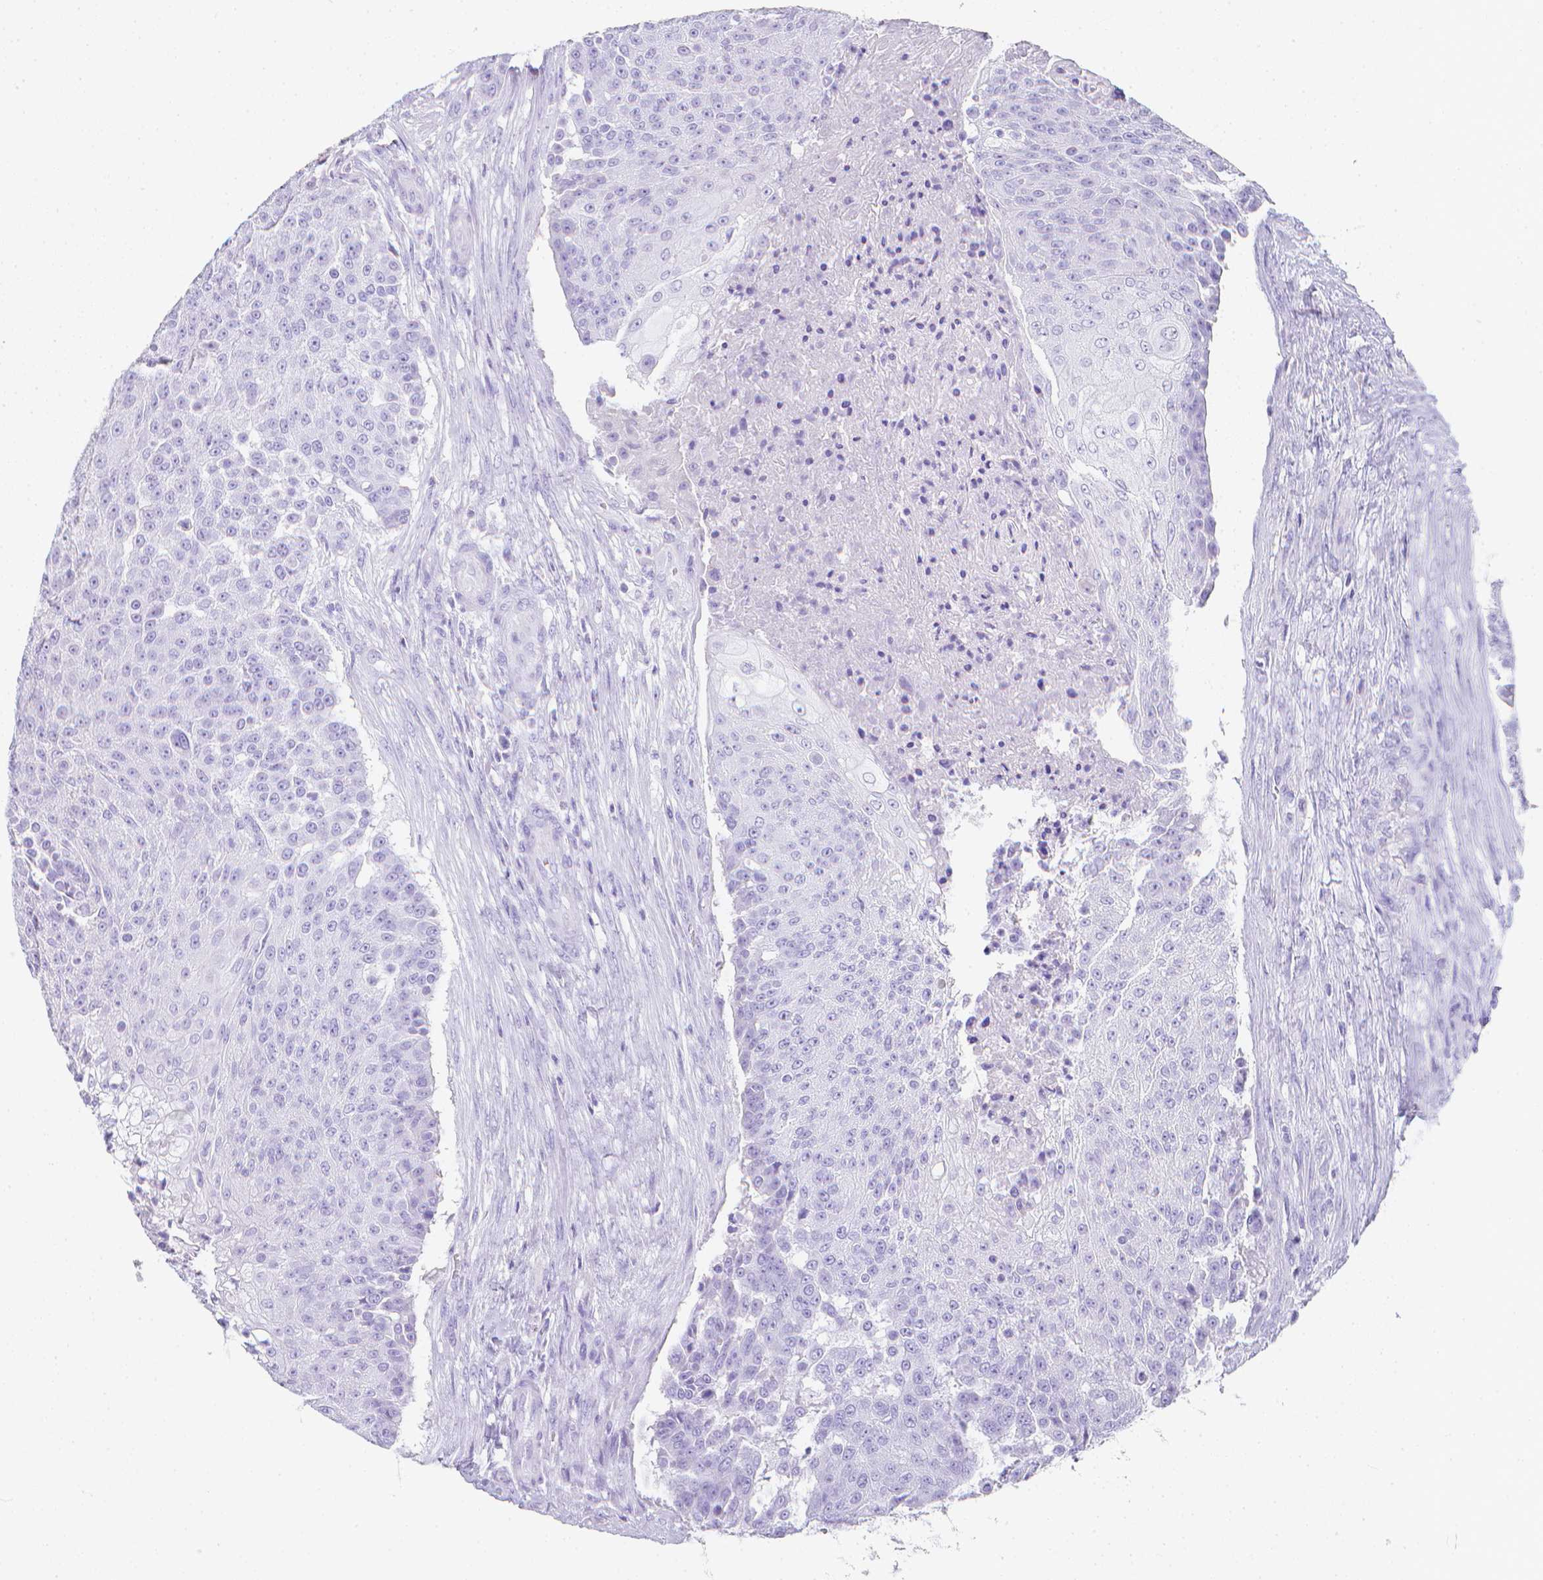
{"staining": {"intensity": "negative", "quantity": "none", "location": "none"}, "tissue": "urothelial cancer", "cell_type": "Tumor cells", "image_type": "cancer", "snomed": [{"axis": "morphology", "description": "Urothelial carcinoma, High grade"}, {"axis": "topography", "description": "Urinary bladder"}], "caption": "The micrograph demonstrates no significant staining in tumor cells of urothelial cancer.", "gene": "LGALS4", "patient": {"sex": "female", "age": 63}}